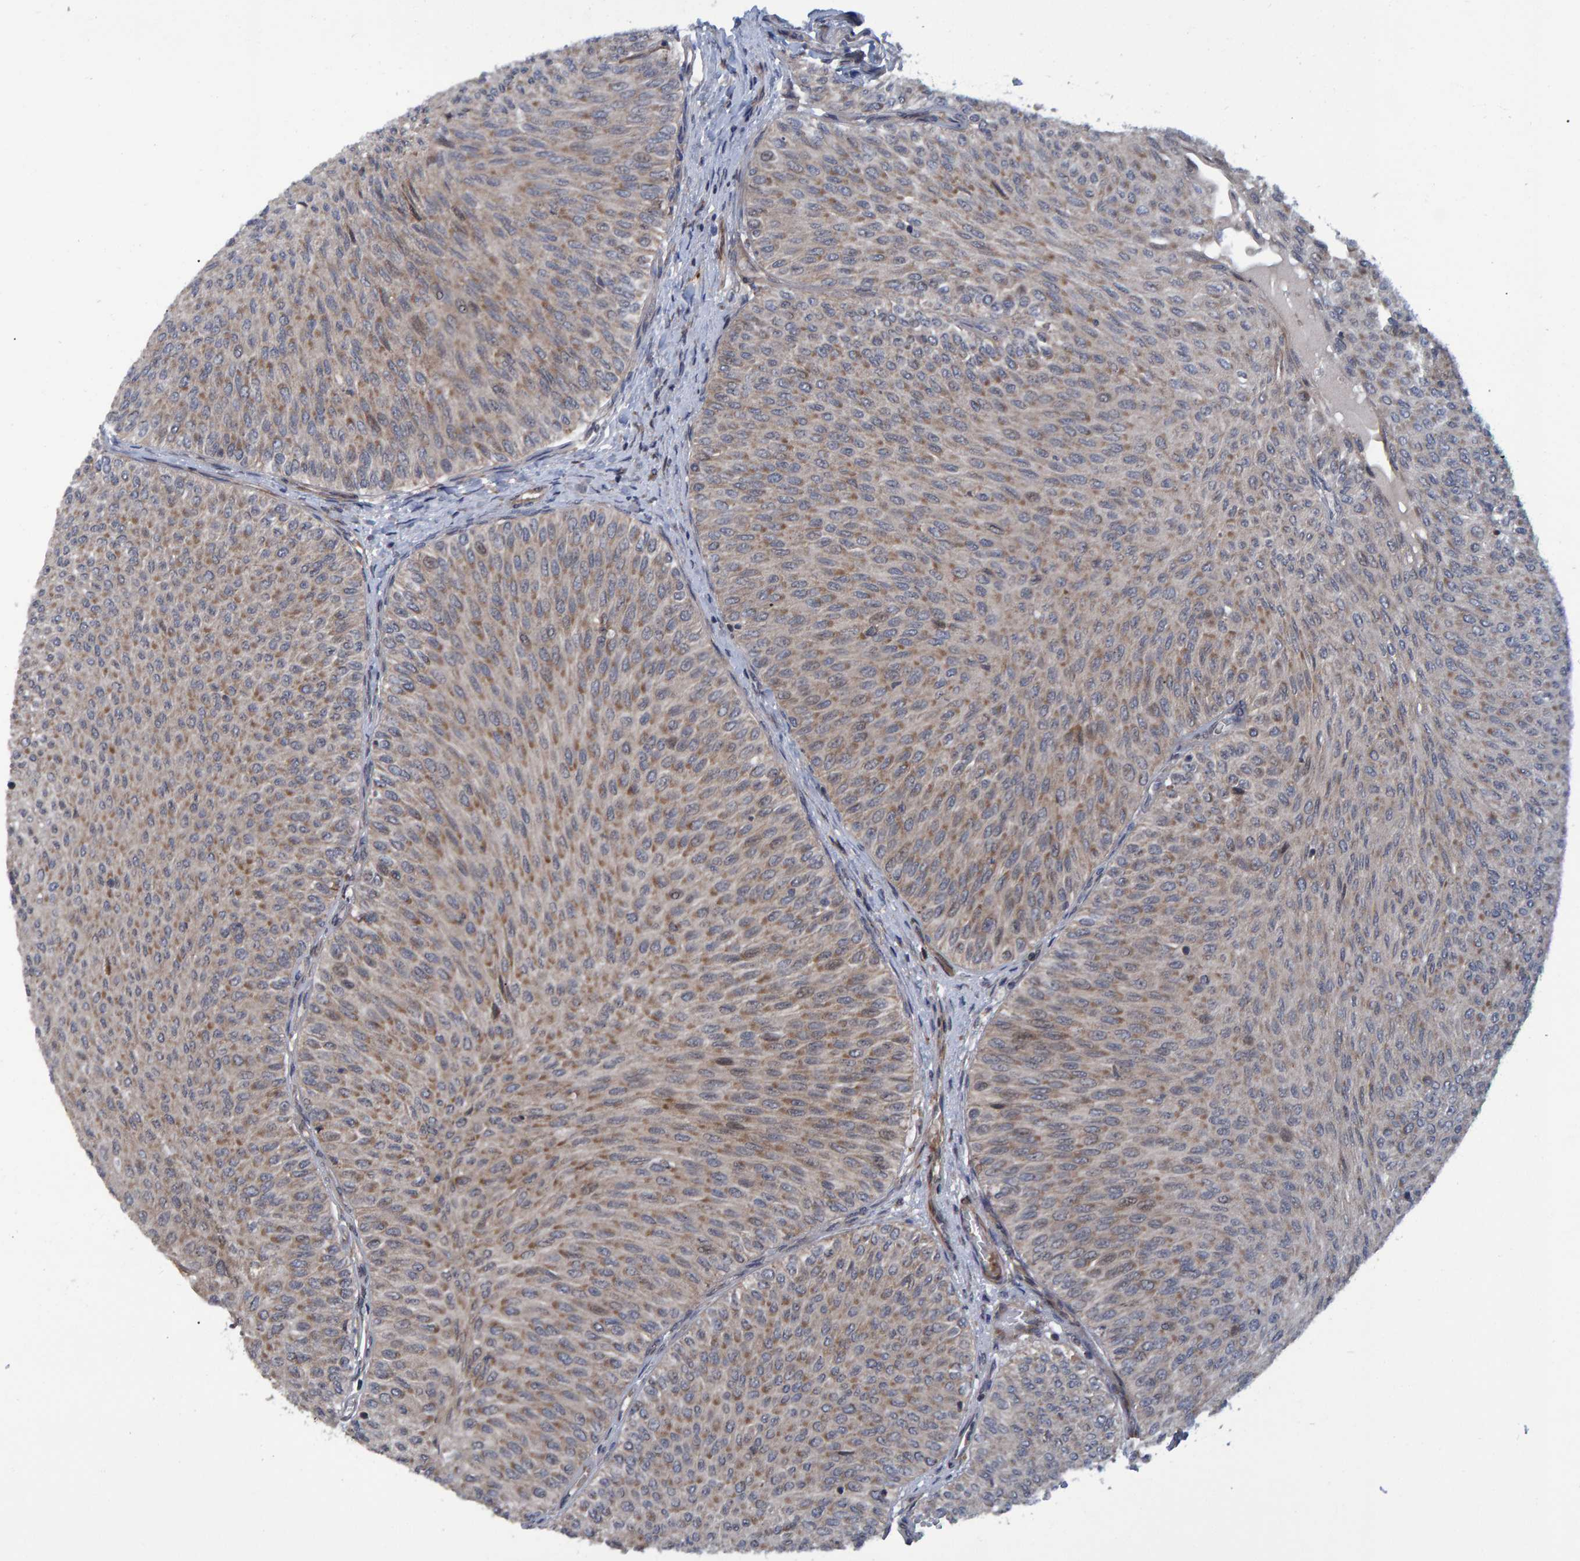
{"staining": {"intensity": "weak", "quantity": ">75%", "location": "cytoplasmic/membranous"}, "tissue": "urothelial cancer", "cell_type": "Tumor cells", "image_type": "cancer", "snomed": [{"axis": "morphology", "description": "Urothelial carcinoma, Low grade"}, {"axis": "topography", "description": "Urinary bladder"}], "caption": "About >75% of tumor cells in urothelial cancer demonstrate weak cytoplasmic/membranous protein staining as visualized by brown immunohistochemical staining.", "gene": "ATP6V1H", "patient": {"sex": "male", "age": 78}}